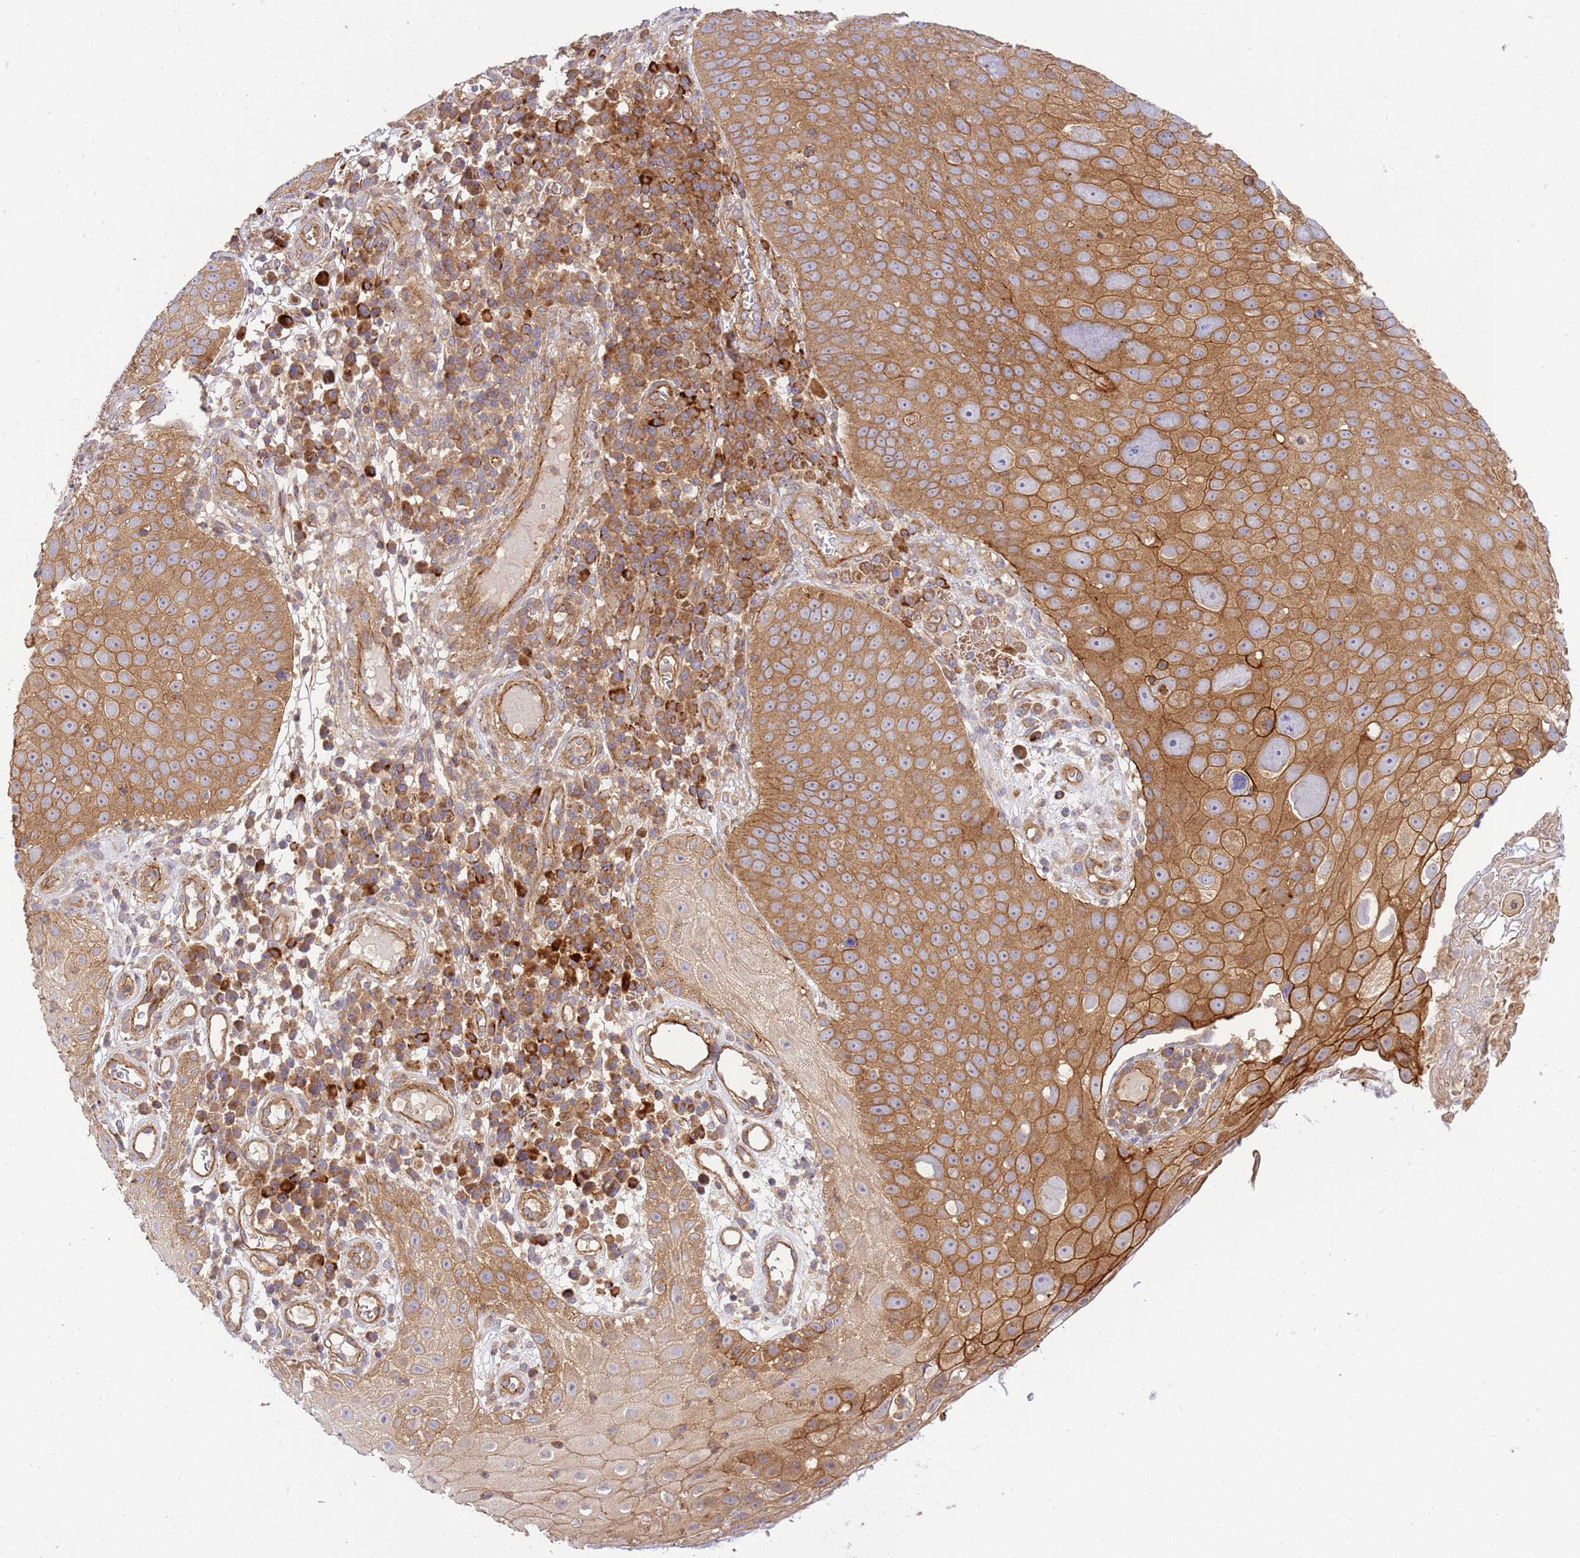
{"staining": {"intensity": "strong", "quantity": ">75%", "location": "cytoplasmic/membranous"}, "tissue": "skin cancer", "cell_type": "Tumor cells", "image_type": "cancer", "snomed": [{"axis": "morphology", "description": "Squamous cell carcinoma, NOS"}, {"axis": "topography", "description": "Skin"}], "caption": "Immunohistochemical staining of skin cancer reveals high levels of strong cytoplasmic/membranous protein positivity in approximately >75% of tumor cells.", "gene": "EFCAB8", "patient": {"sex": "male", "age": 71}}